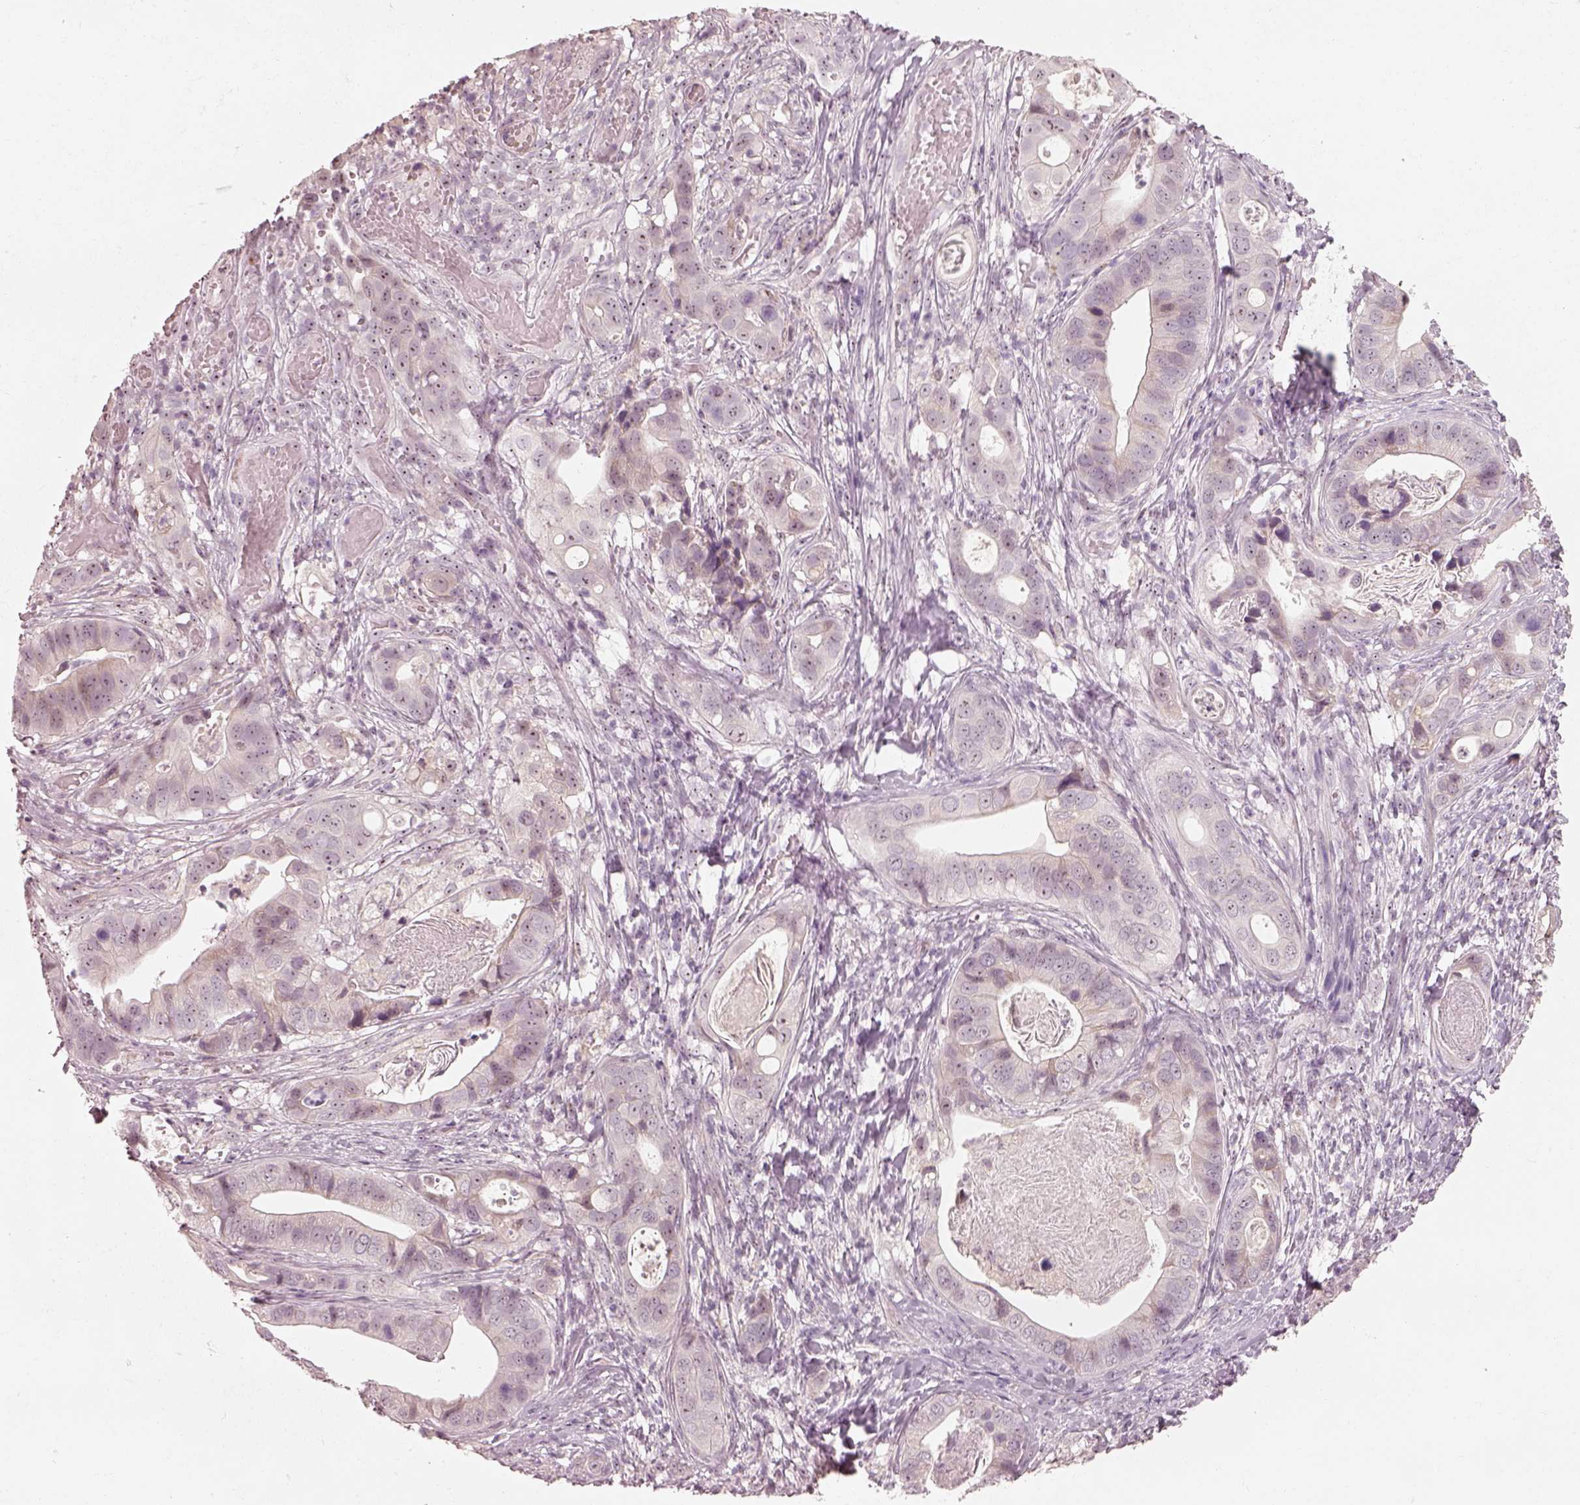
{"staining": {"intensity": "negative", "quantity": "none", "location": "none"}, "tissue": "stomach cancer", "cell_type": "Tumor cells", "image_type": "cancer", "snomed": [{"axis": "morphology", "description": "Adenocarcinoma, NOS"}, {"axis": "topography", "description": "Stomach"}], "caption": "Tumor cells show no significant protein positivity in stomach adenocarcinoma.", "gene": "CDS1", "patient": {"sex": "male", "age": 84}}